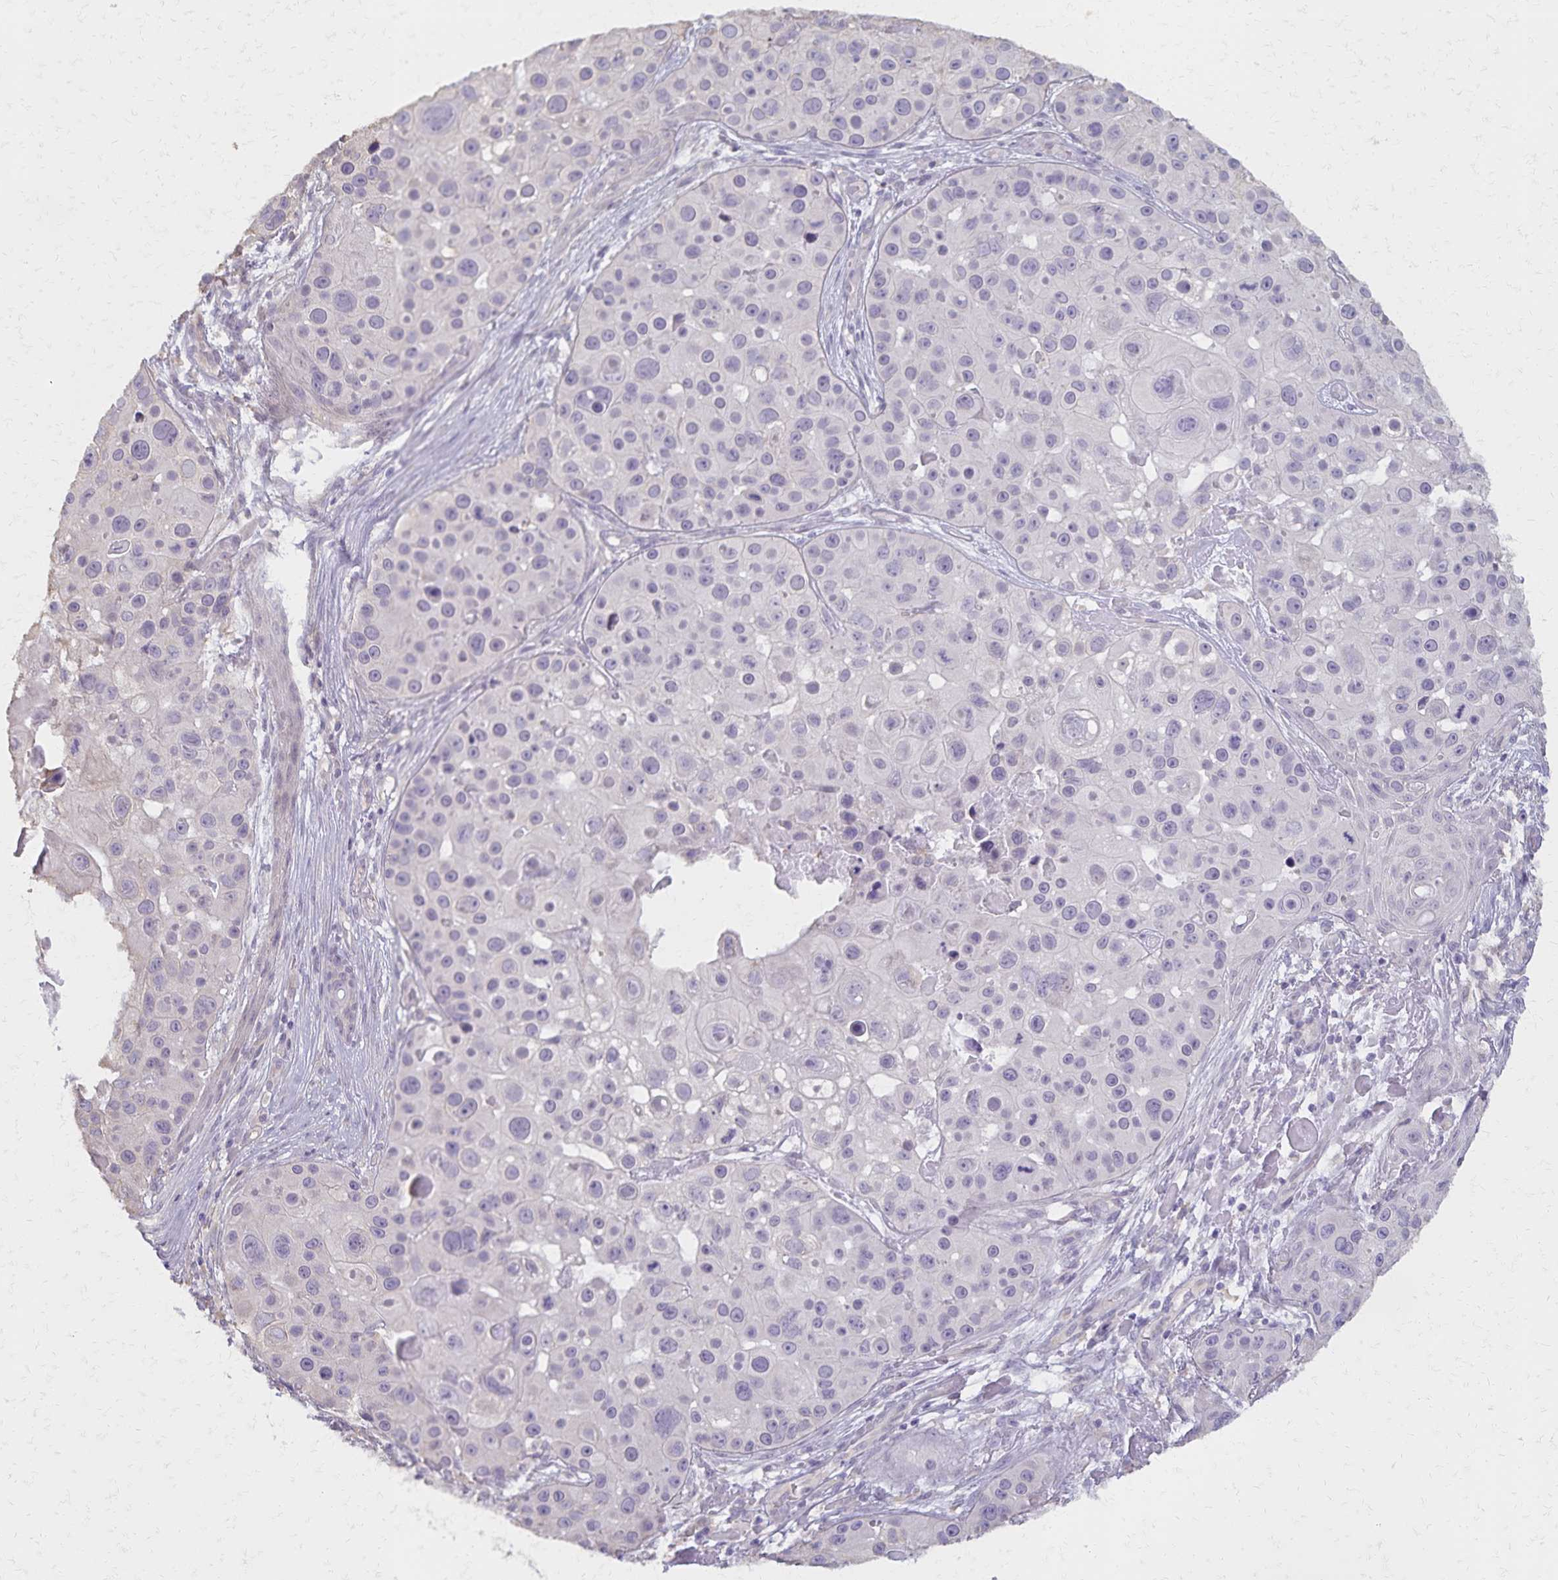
{"staining": {"intensity": "negative", "quantity": "none", "location": "none"}, "tissue": "skin cancer", "cell_type": "Tumor cells", "image_type": "cancer", "snomed": [{"axis": "morphology", "description": "Squamous cell carcinoma, NOS"}, {"axis": "topography", "description": "Skin"}], "caption": "Immunohistochemistry micrograph of neoplastic tissue: skin cancer stained with DAB shows no significant protein staining in tumor cells. (Immunohistochemistry (ihc), brightfield microscopy, high magnification).", "gene": "KISS1", "patient": {"sex": "male", "age": 92}}